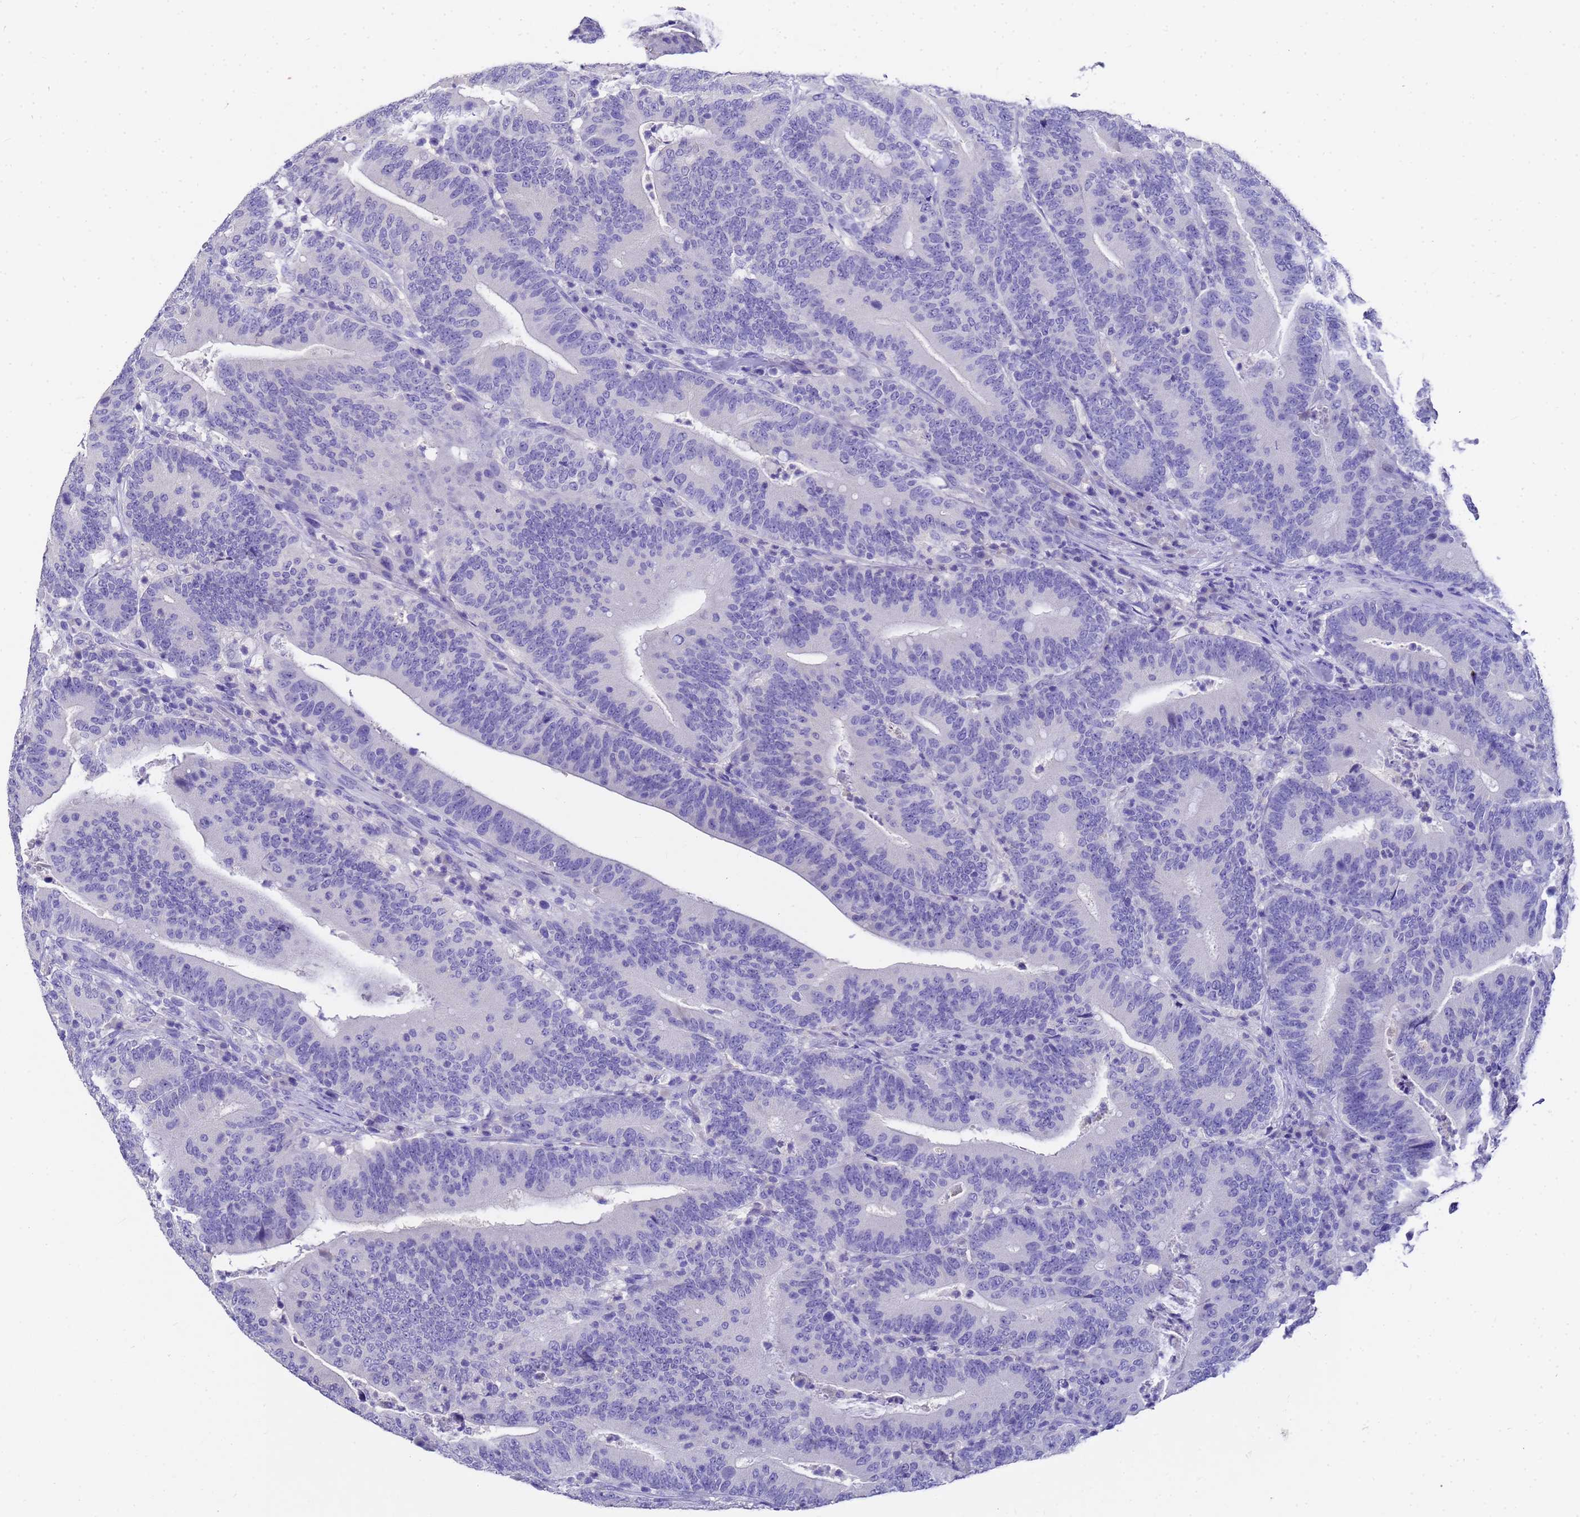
{"staining": {"intensity": "negative", "quantity": "none", "location": "none"}, "tissue": "colorectal cancer", "cell_type": "Tumor cells", "image_type": "cancer", "snomed": [{"axis": "morphology", "description": "Adenocarcinoma, NOS"}, {"axis": "topography", "description": "Colon"}], "caption": "This is a photomicrograph of IHC staining of adenocarcinoma (colorectal), which shows no positivity in tumor cells. (DAB IHC with hematoxylin counter stain).", "gene": "MS4A13", "patient": {"sex": "female", "age": 66}}